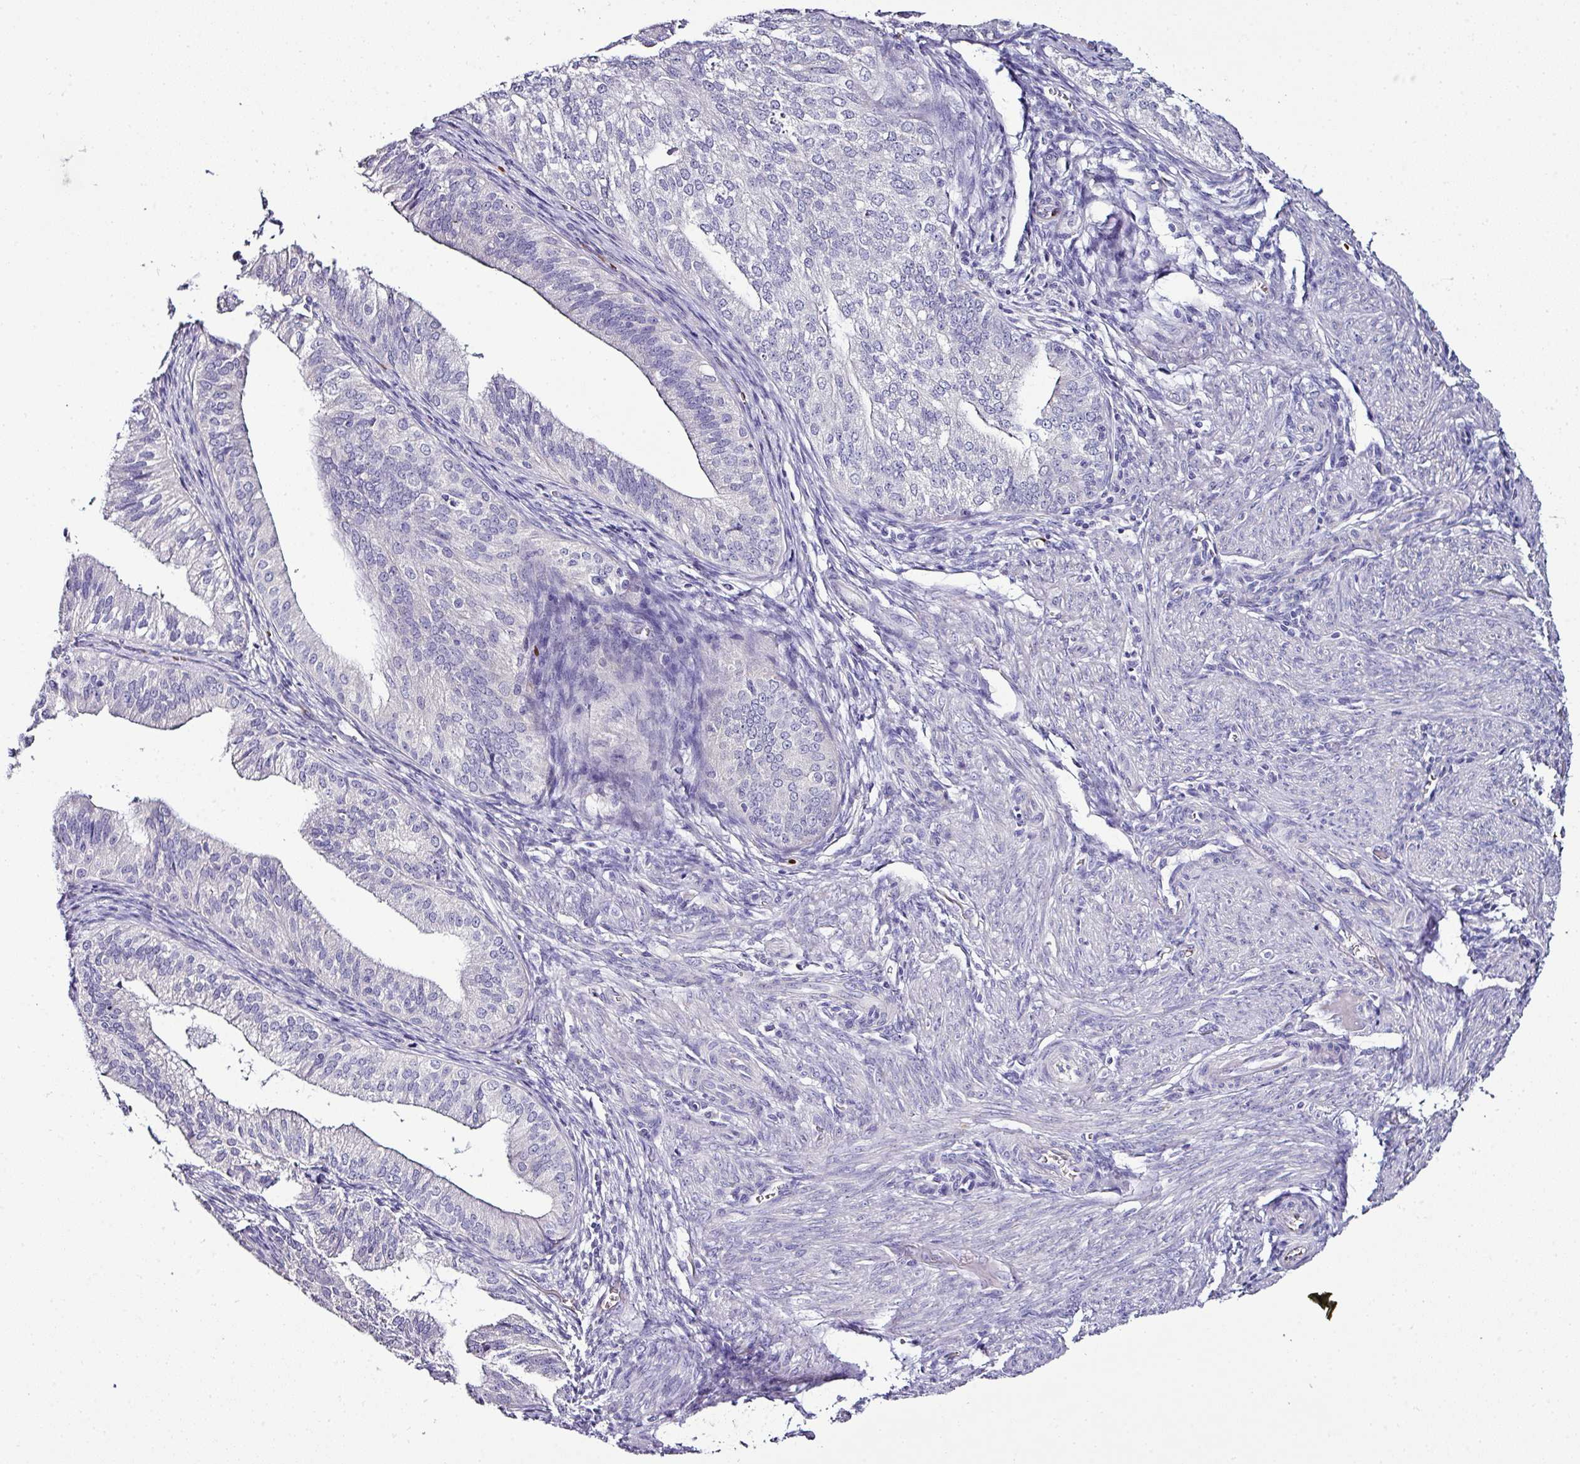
{"staining": {"intensity": "negative", "quantity": "none", "location": "none"}, "tissue": "endometrial cancer", "cell_type": "Tumor cells", "image_type": "cancer", "snomed": [{"axis": "morphology", "description": "Adenocarcinoma, NOS"}, {"axis": "topography", "description": "Endometrium"}], "caption": "Histopathology image shows no significant protein staining in tumor cells of endometrial adenocarcinoma.", "gene": "NAPSA", "patient": {"sex": "female", "age": 50}}